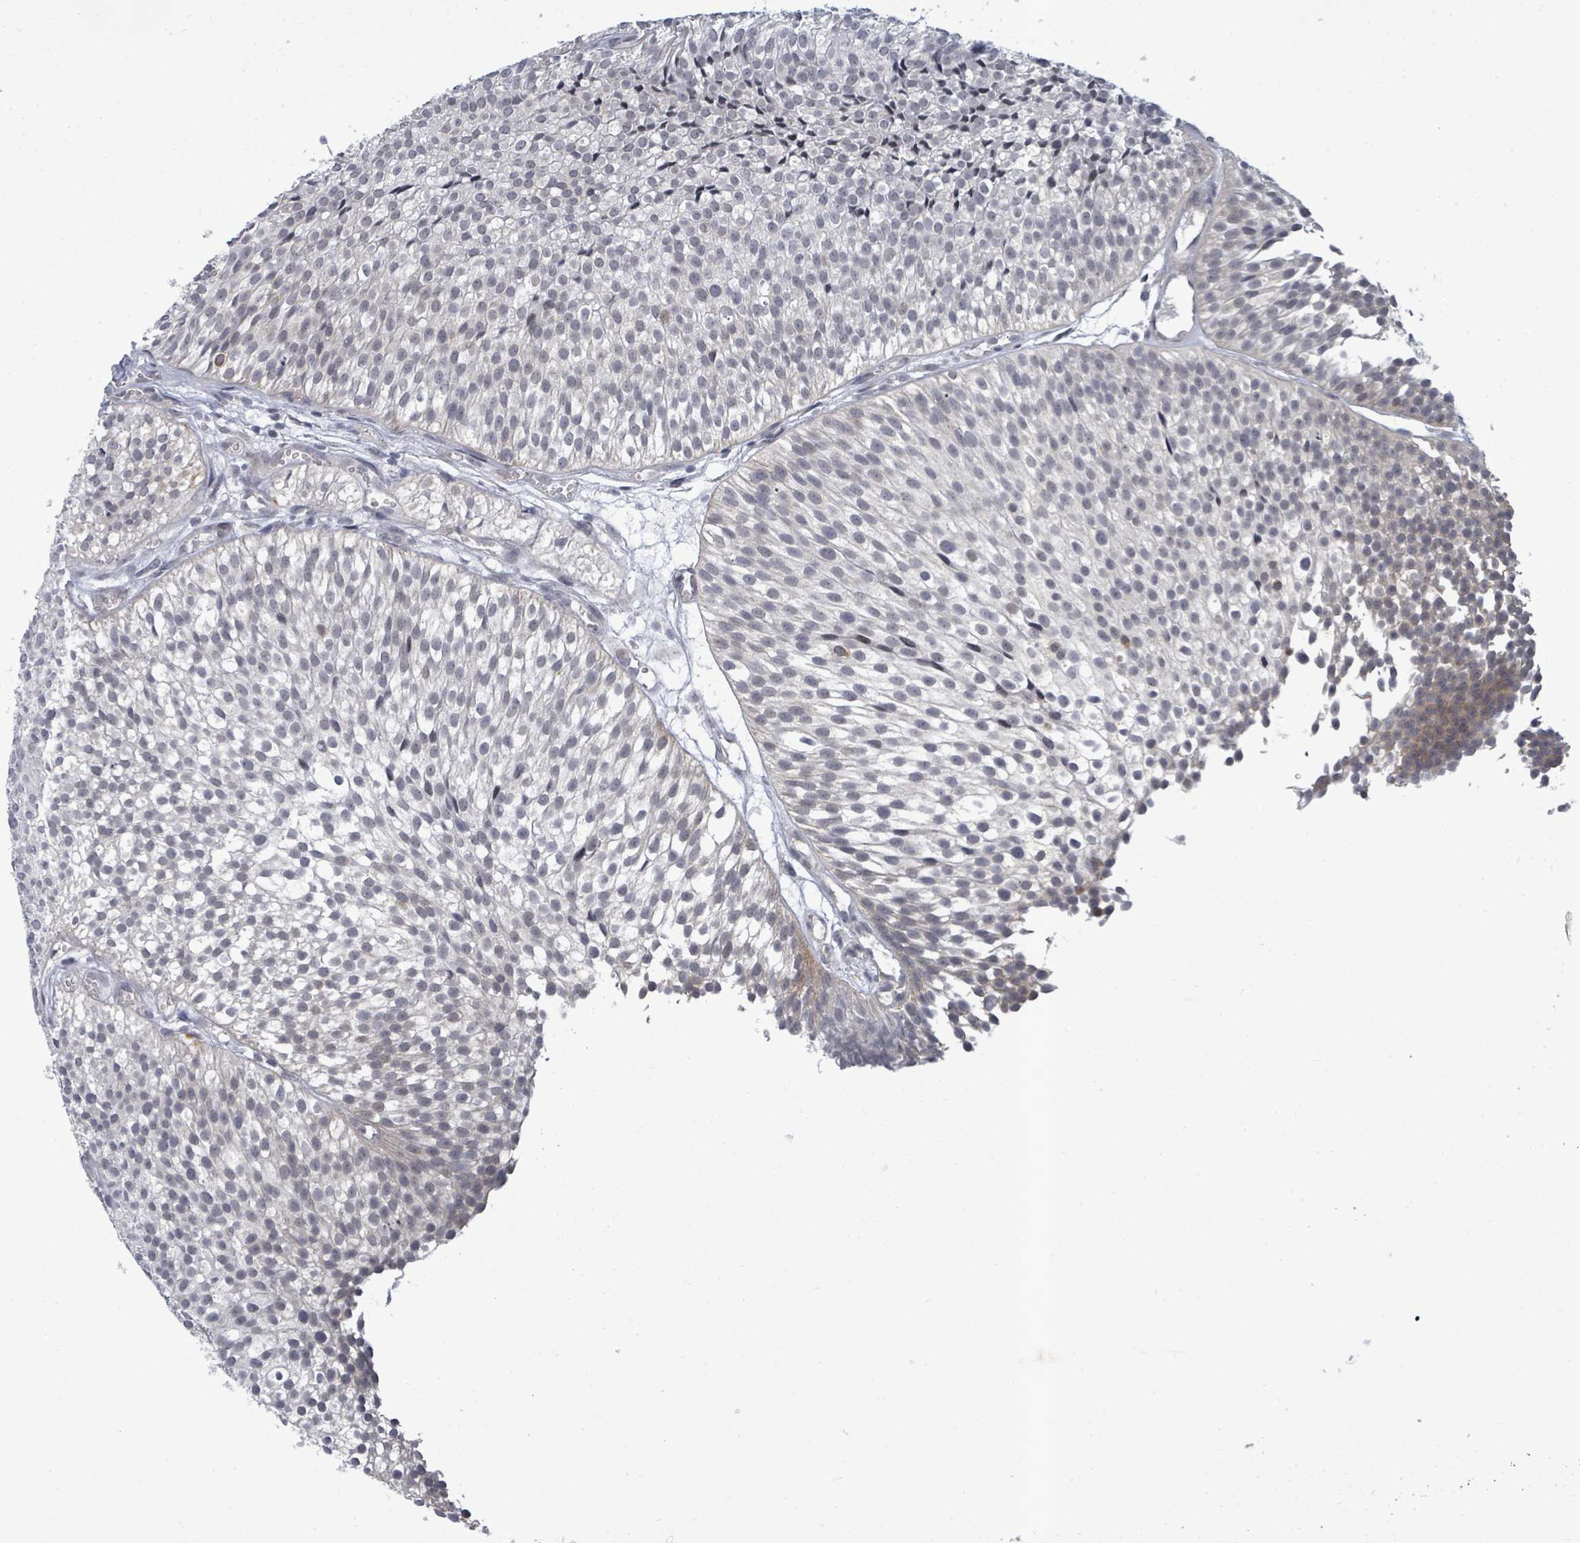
{"staining": {"intensity": "negative", "quantity": "none", "location": "none"}, "tissue": "urothelial cancer", "cell_type": "Tumor cells", "image_type": "cancer", "snomed": [{"axis": "morphology", "description": "Urothelial carcinoma, Low grade"}, {"axis": "topography", "description": "Urinary bladder"}], "caption": "A micrograph of urothelial cancer stained for a protein shows no brown staining in tumor cells.", "gene": "PTPN20", "patient": {"sex": "male", "age": 91}}